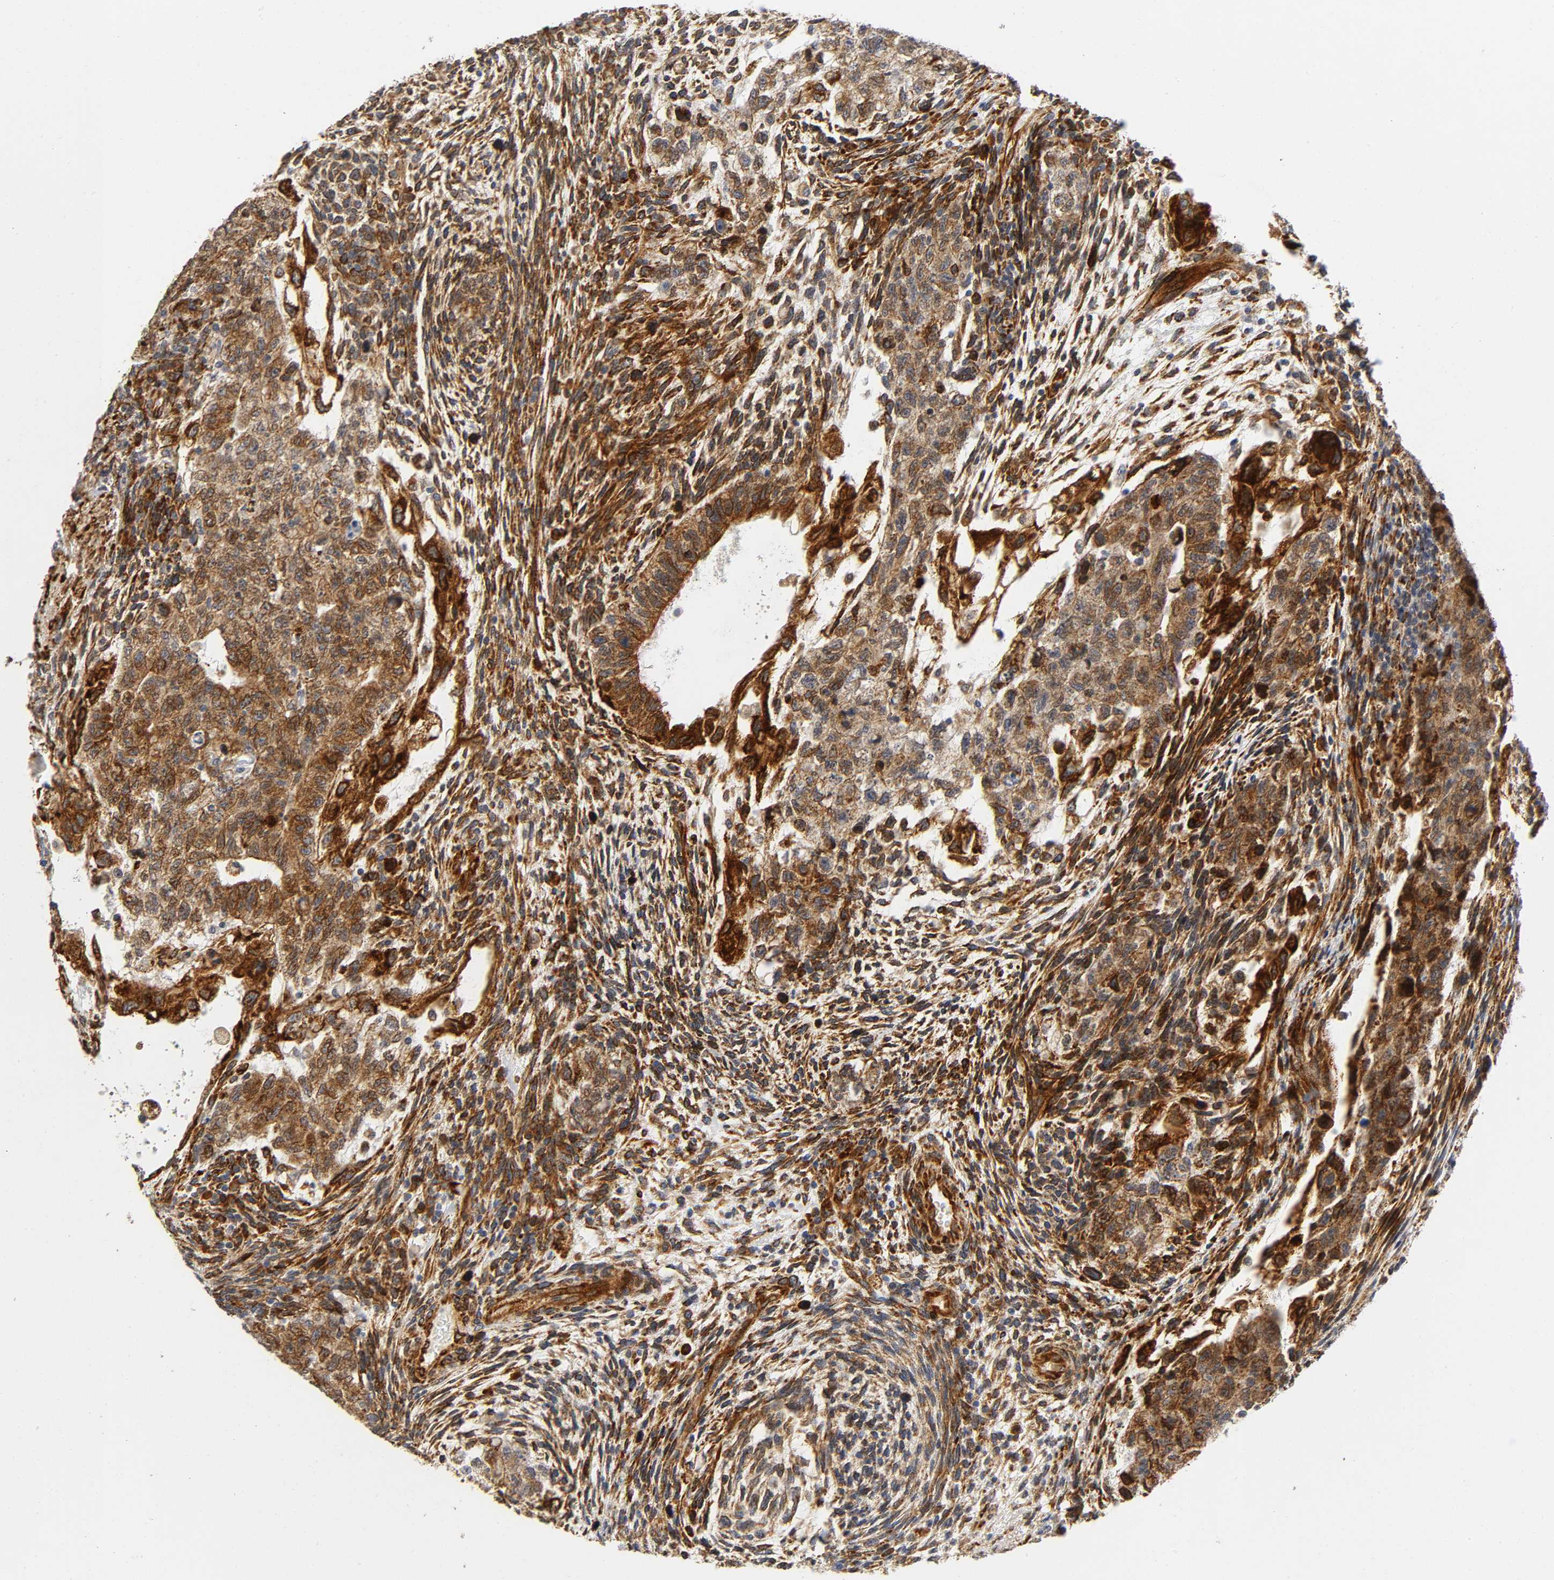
{"staining": {"intensity": "strong", "quantity": ">75%", "location": "cytoplasmic/membranous"}, "tissue": "testis cancer", "cell_type": "Tumor cells", "image_type": "cancer", "snomed": [{"axis": "morphology", "description": "Normal tissue, NOS"}, {"axis": "morphology", "description": "Carcinoma, Embryonal, NOS"}, {"axis": "topography", "description": "Testis"}], "caption": "Immunohistochemical staining of embryonal carcinoma (testis) displays strong cytoplasmic/membranous protein positivity in about >75% of tumor cells. (DAB IHC, brown staining for protein, blue staining for nuclei).", "gene": "SOS2", "patient": {"sex": "male", "age": 36}}